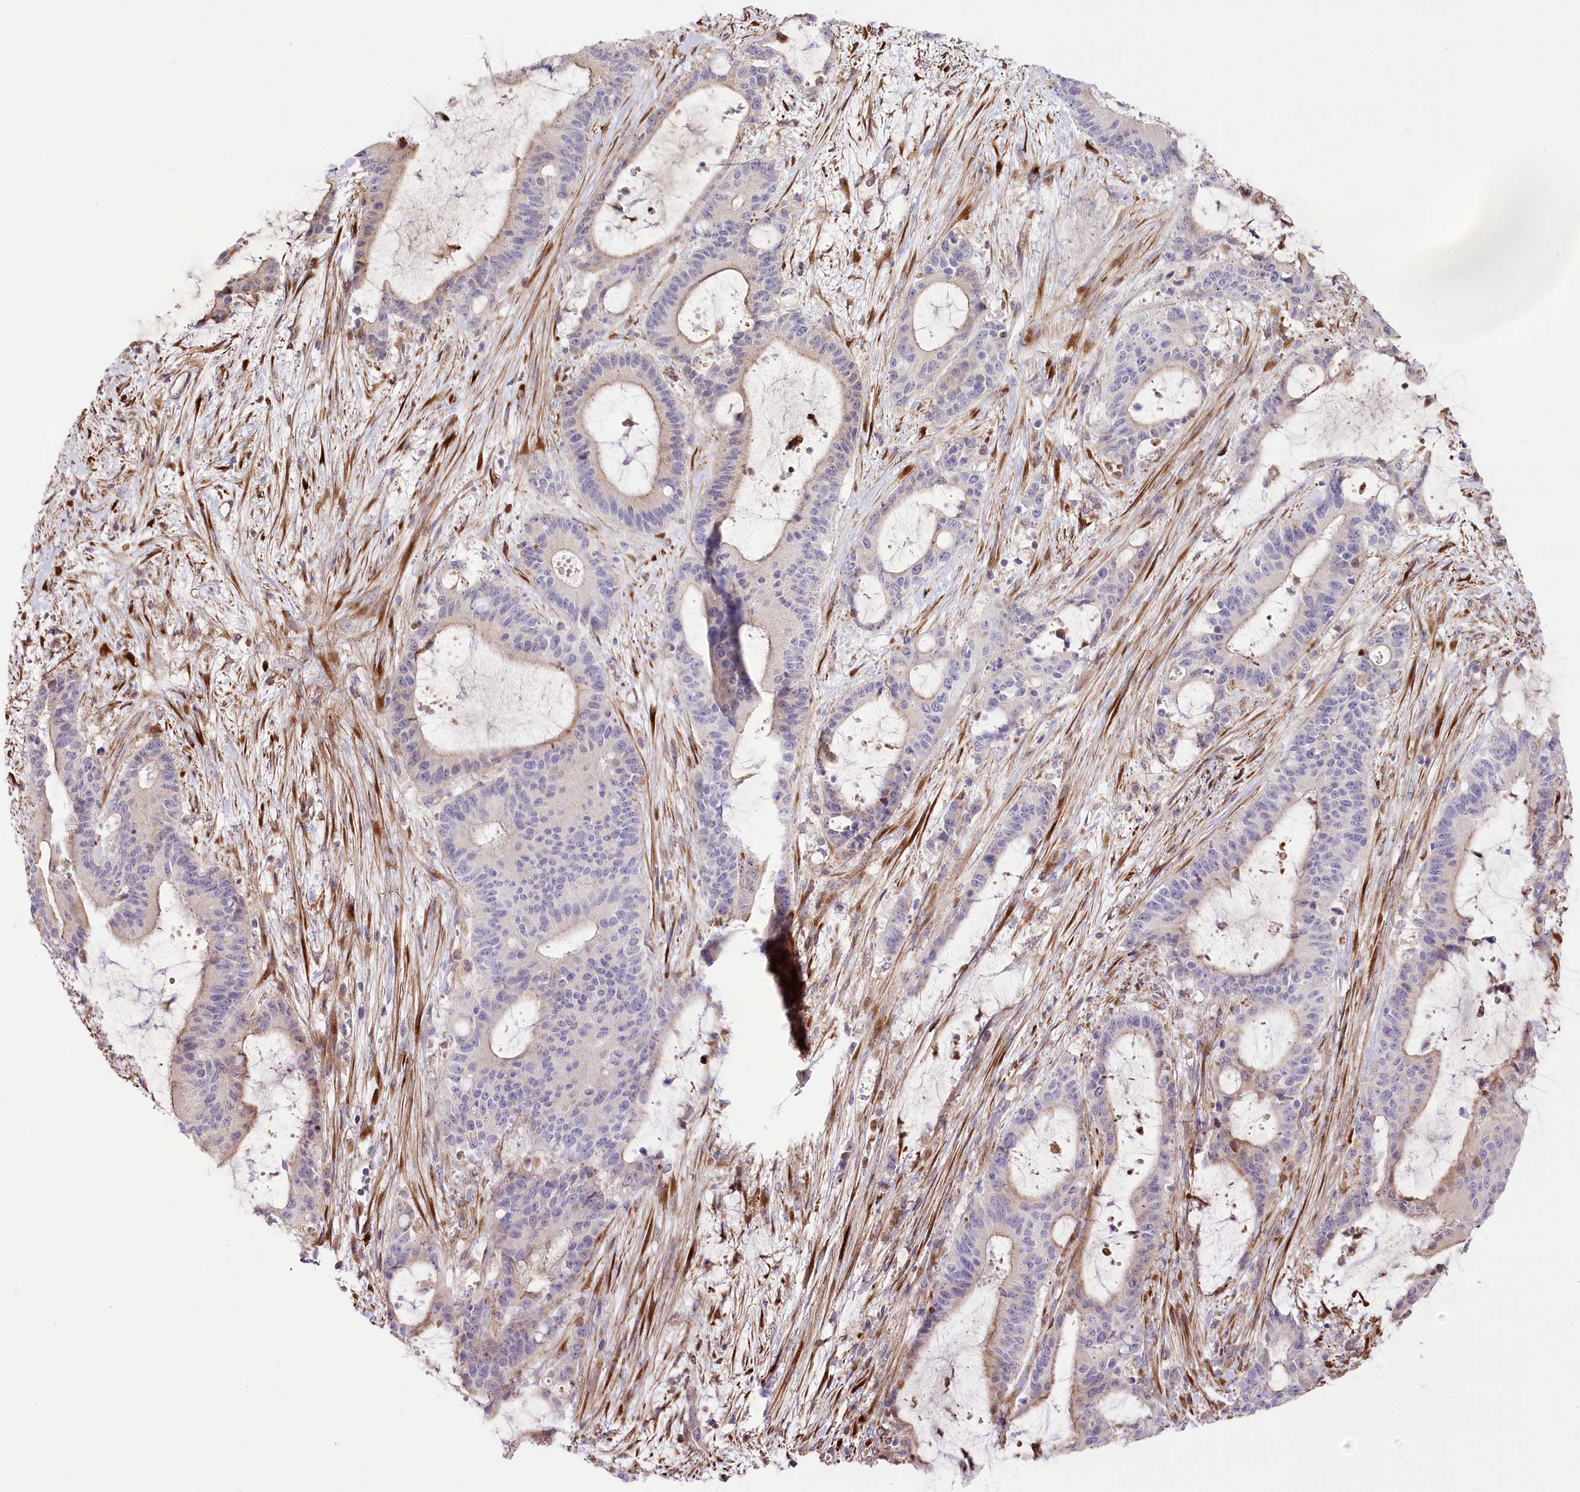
{"staining": {"intensity": "weak", "quantity": "<25%", "location": "cytoplasmic/membranous"}, "tissue": "liver cancer", "cell_type": "Tumor cells", "image_type": "cancer", "snomed": [{"axis": "morphology", "description": "Normal tissue, NOS"}, {"axis": "morphology", "description": "Cholangiocarcinoma"}, {"axis": "topography", "description": "Liver"}, {"axis": "topography", "description": "Peripheral nerve tissue"}], "caption": "Human liver cholangiocarcinoma stained for a protein using immunohistochemistry (IHC) exhibits no positivity in tumor cells.", "gene": "RNF24", "patient": {"sex": "female", "age": 73}}